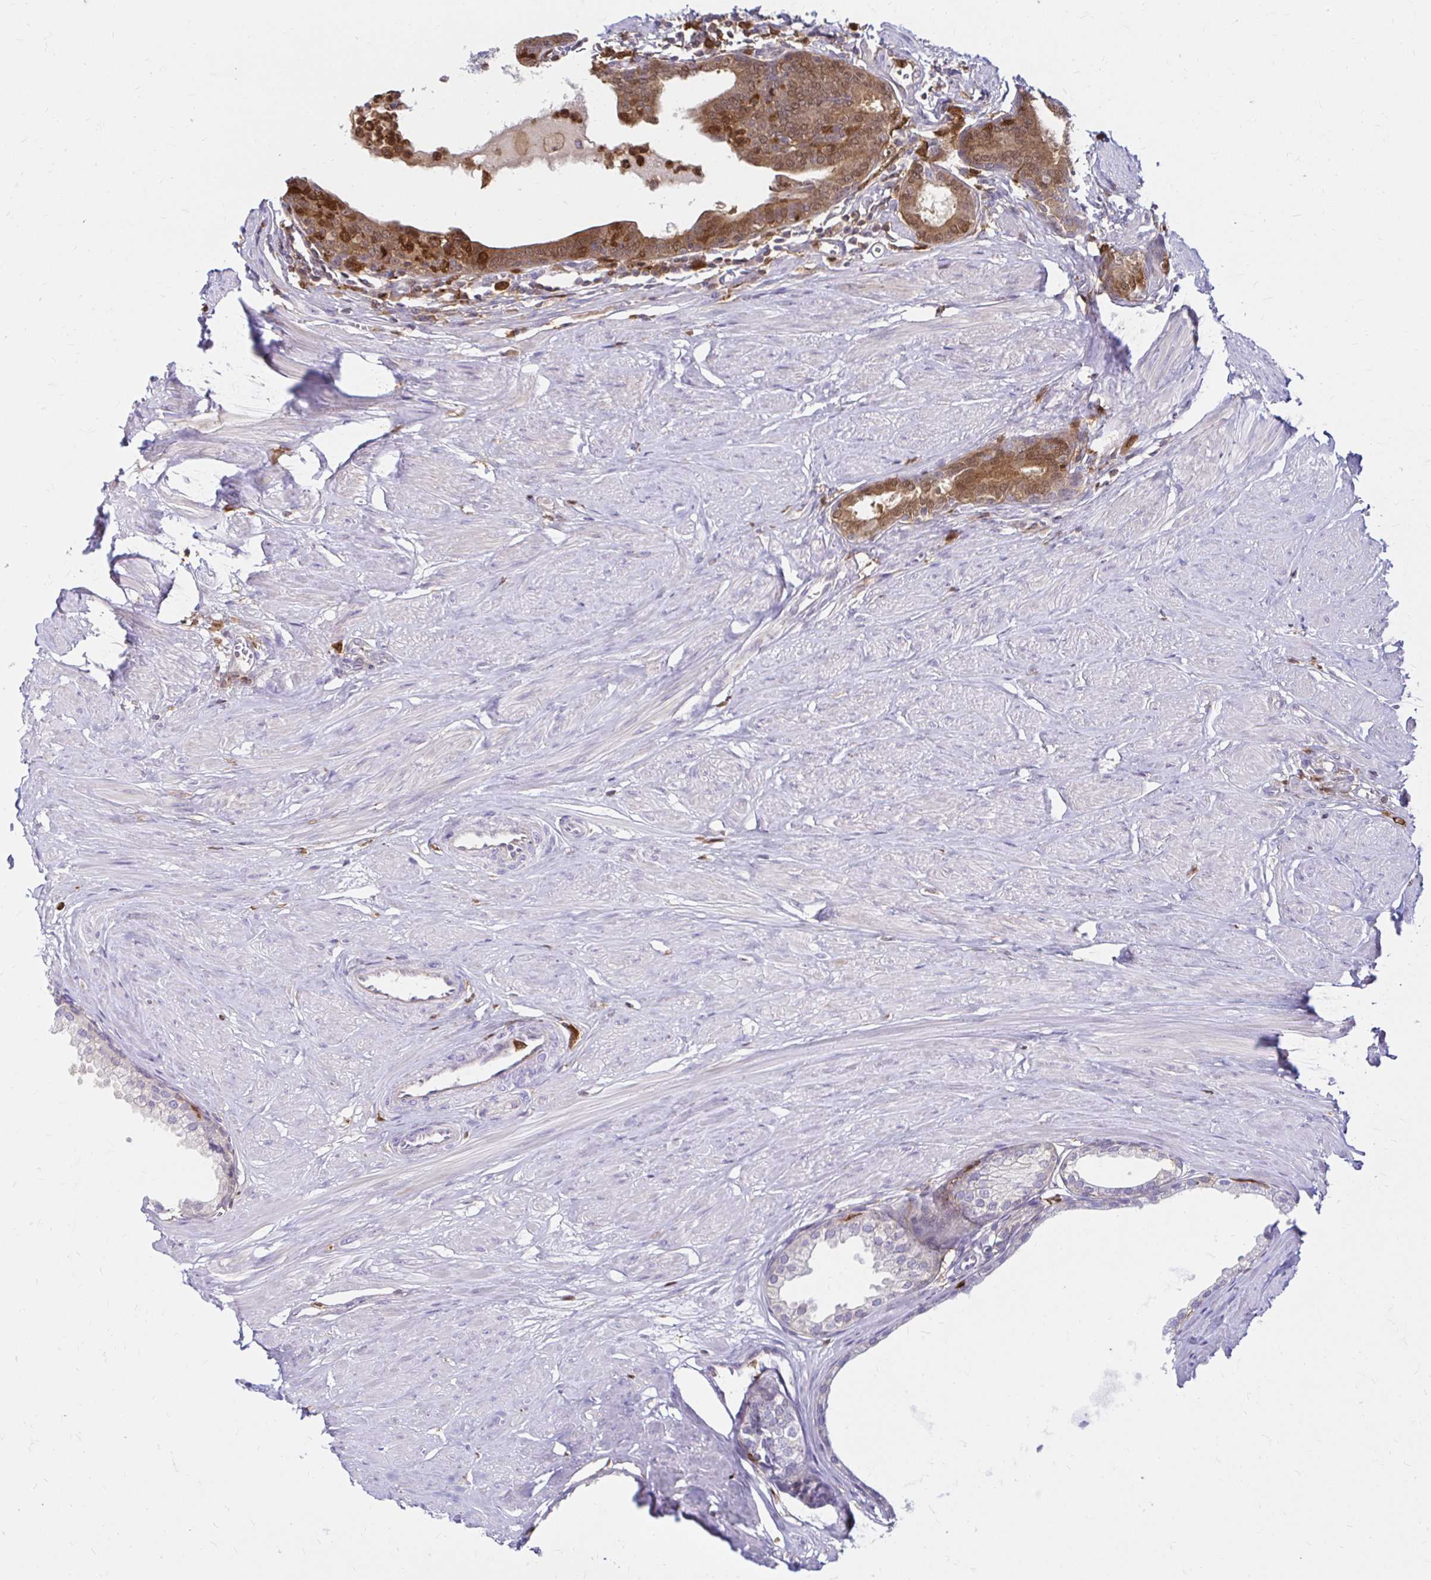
{"staining": {"intensity": "moderate", "quantity": "<25%", "location": "cytoplasmic/membranous,nuclear"}, "tissue": "prostate", "cell_type": "Glandular cells", "image_type": "normal", "snomed": [{"axis": "morphology", "description": "Normal tissue, NOS"}, {"axis": "topography", "description": "Prostate"}, {"axis": "topography", "description": "Peripheral nerve tissue"}], "caption": "Protein staining by immunohistochemistry (IHC) demonstrates moderate cytoplasmic/membranous,nuclear staining in approximately <25% of glandular cells in normal prostate. The protein is stained brown, and the nuclei are stained in blue (DAB (3,3'-diaminobenzidine) IHC with brightfield microscopy, high magnification).", "gene": "PYCARD", "patient": {"sex": "male", "age": 55}}